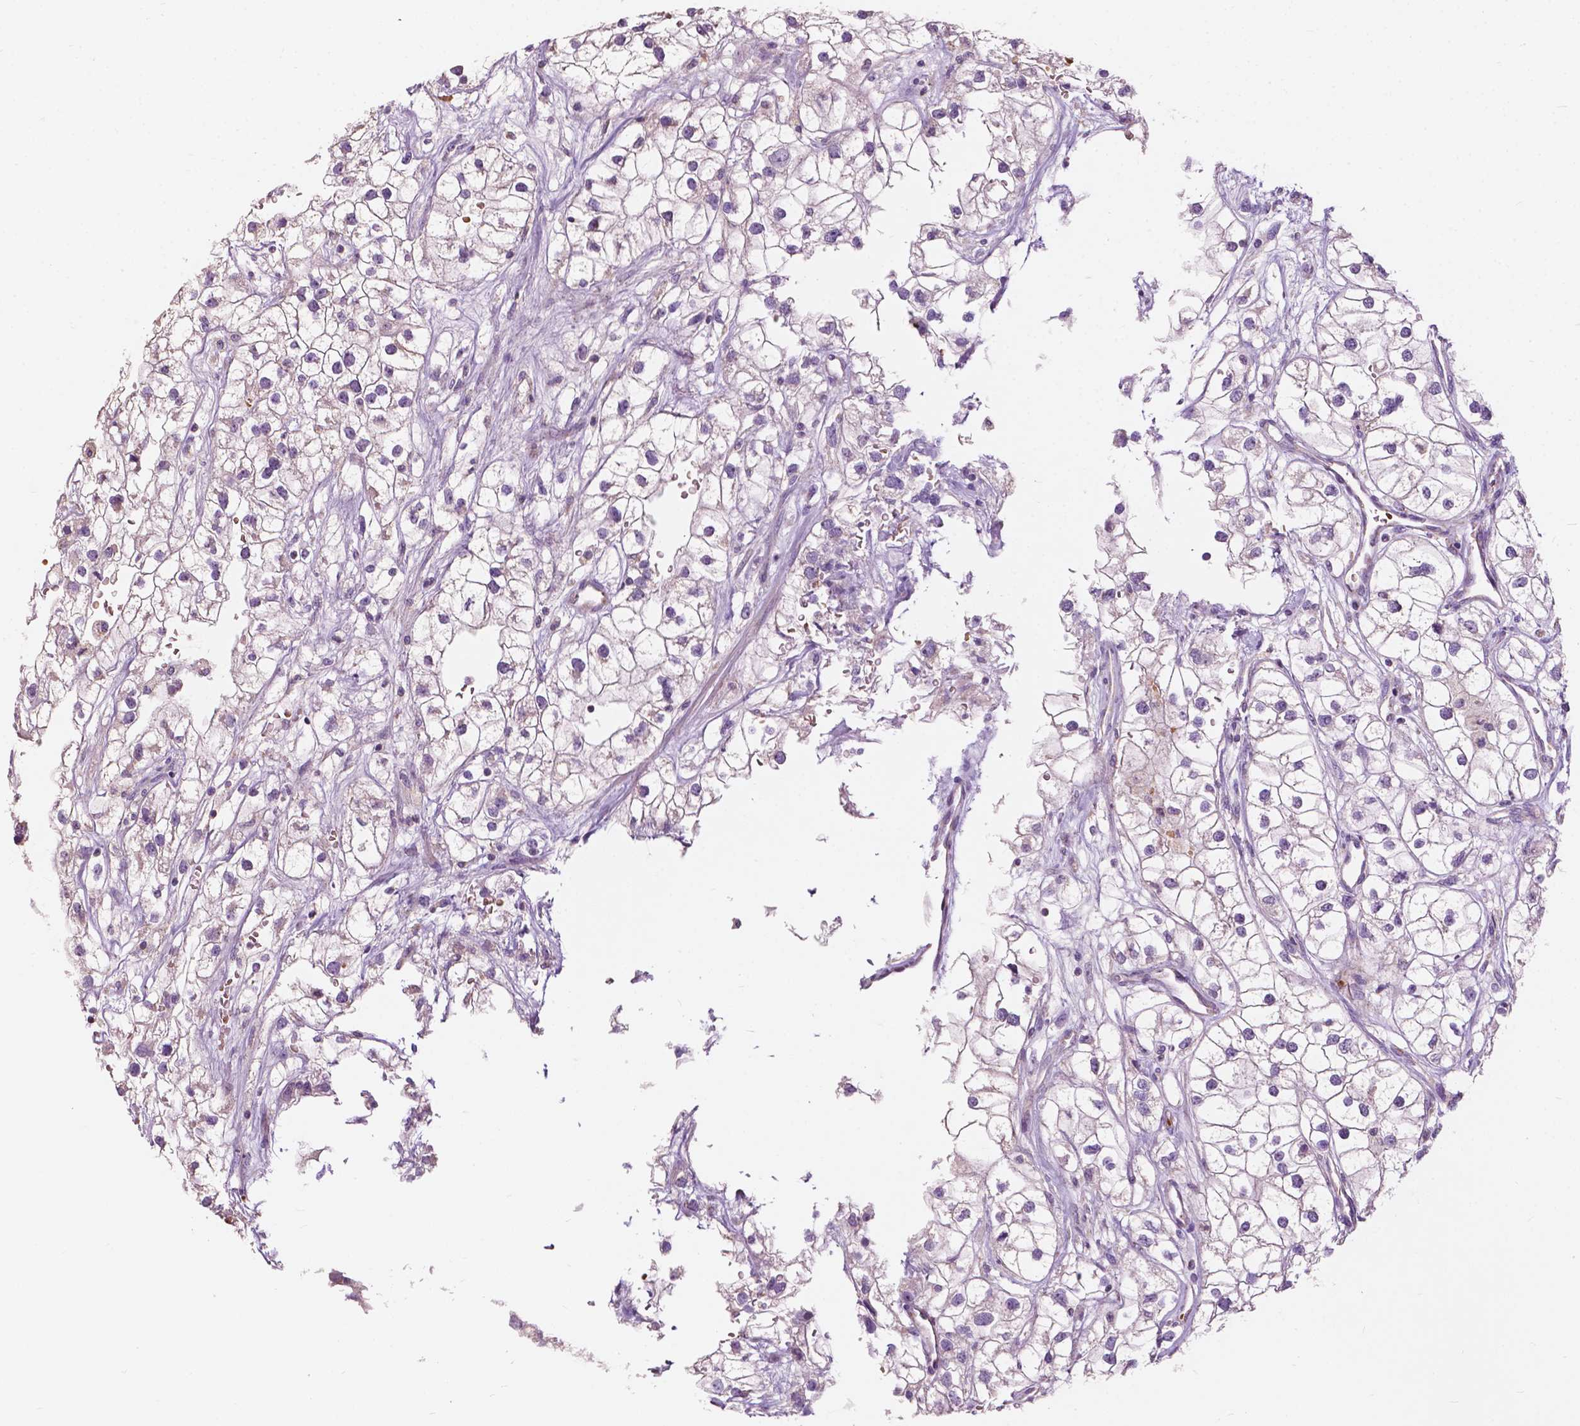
{"staining": {"intensity": "negative", "quantity": "none", "location": "none"}, "tissue": "renal cancer", "cell_type": "Tumor cells", "image_type": "cancer", "snomed": [{"axis": "morphology", "description": "Adenocarcinoma, NOS"}, {"axis": "topography", "description": "Kidney"}], "caption": "IHC histopathology image of neoplastic tissue: renal cancer stained with DAB (3,3'-diaminobenzidine) demonstrates no significant protein positivity in tumor cells.", "gene": "NDUFS1", "patient": {"sex": "male", "age": 59}}